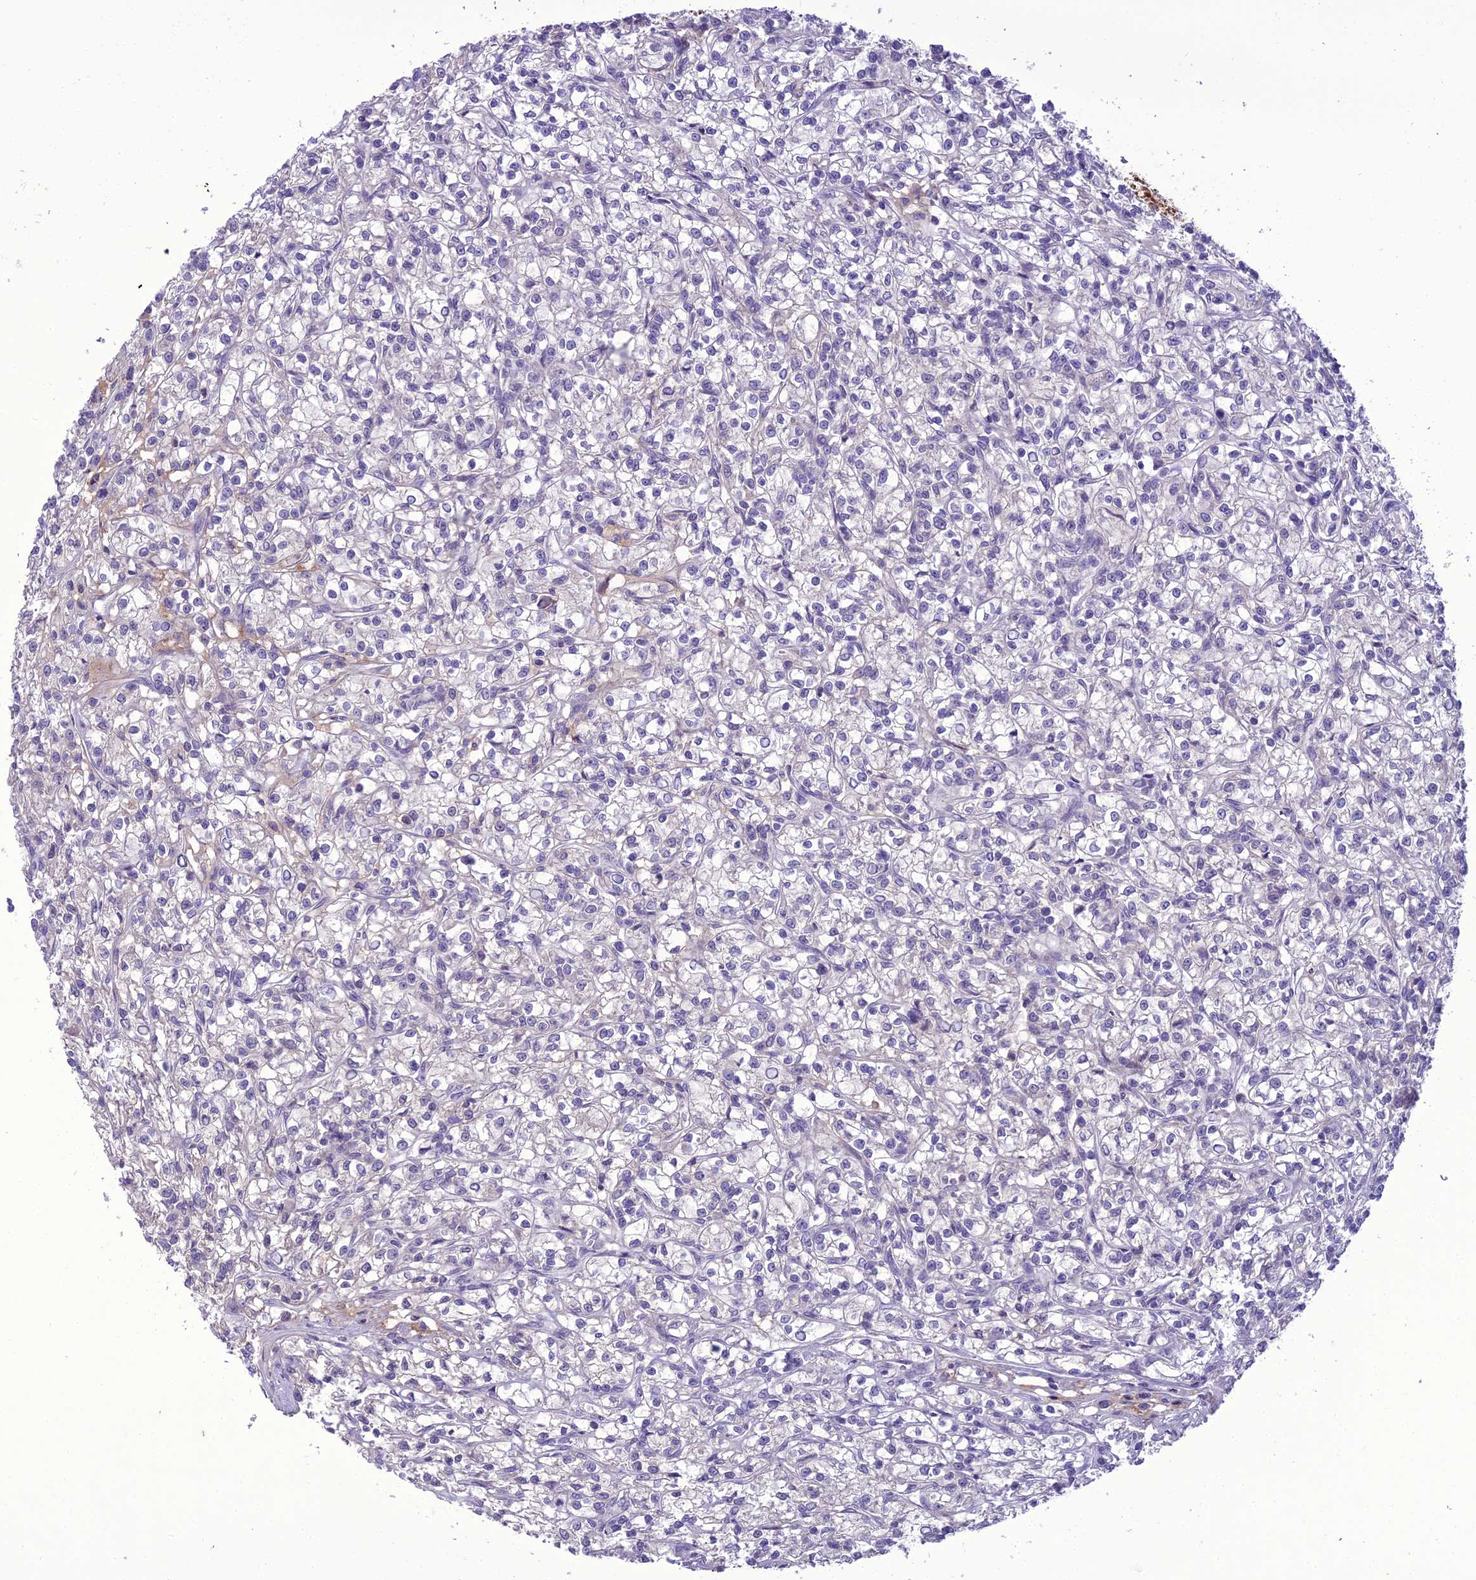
{"staining": {"intensity": "negative", "quantity": "none", "location": "none"}, "tissue": "renal cancer", "cell_type": "Tumor cells", "image_type": "cancer", "snomed": [{"axis": "morphology", "description": "Adenocarcinoma, NOS"}, {"axis": "topography", "description": "Kidney"}], "caption": "This is an IHC histopathology image of human adenocarcinoma (renal). There is no expression in tumor cells.", "gene": "SCRT1", "patient": {"sex": "female", "age": 59}}